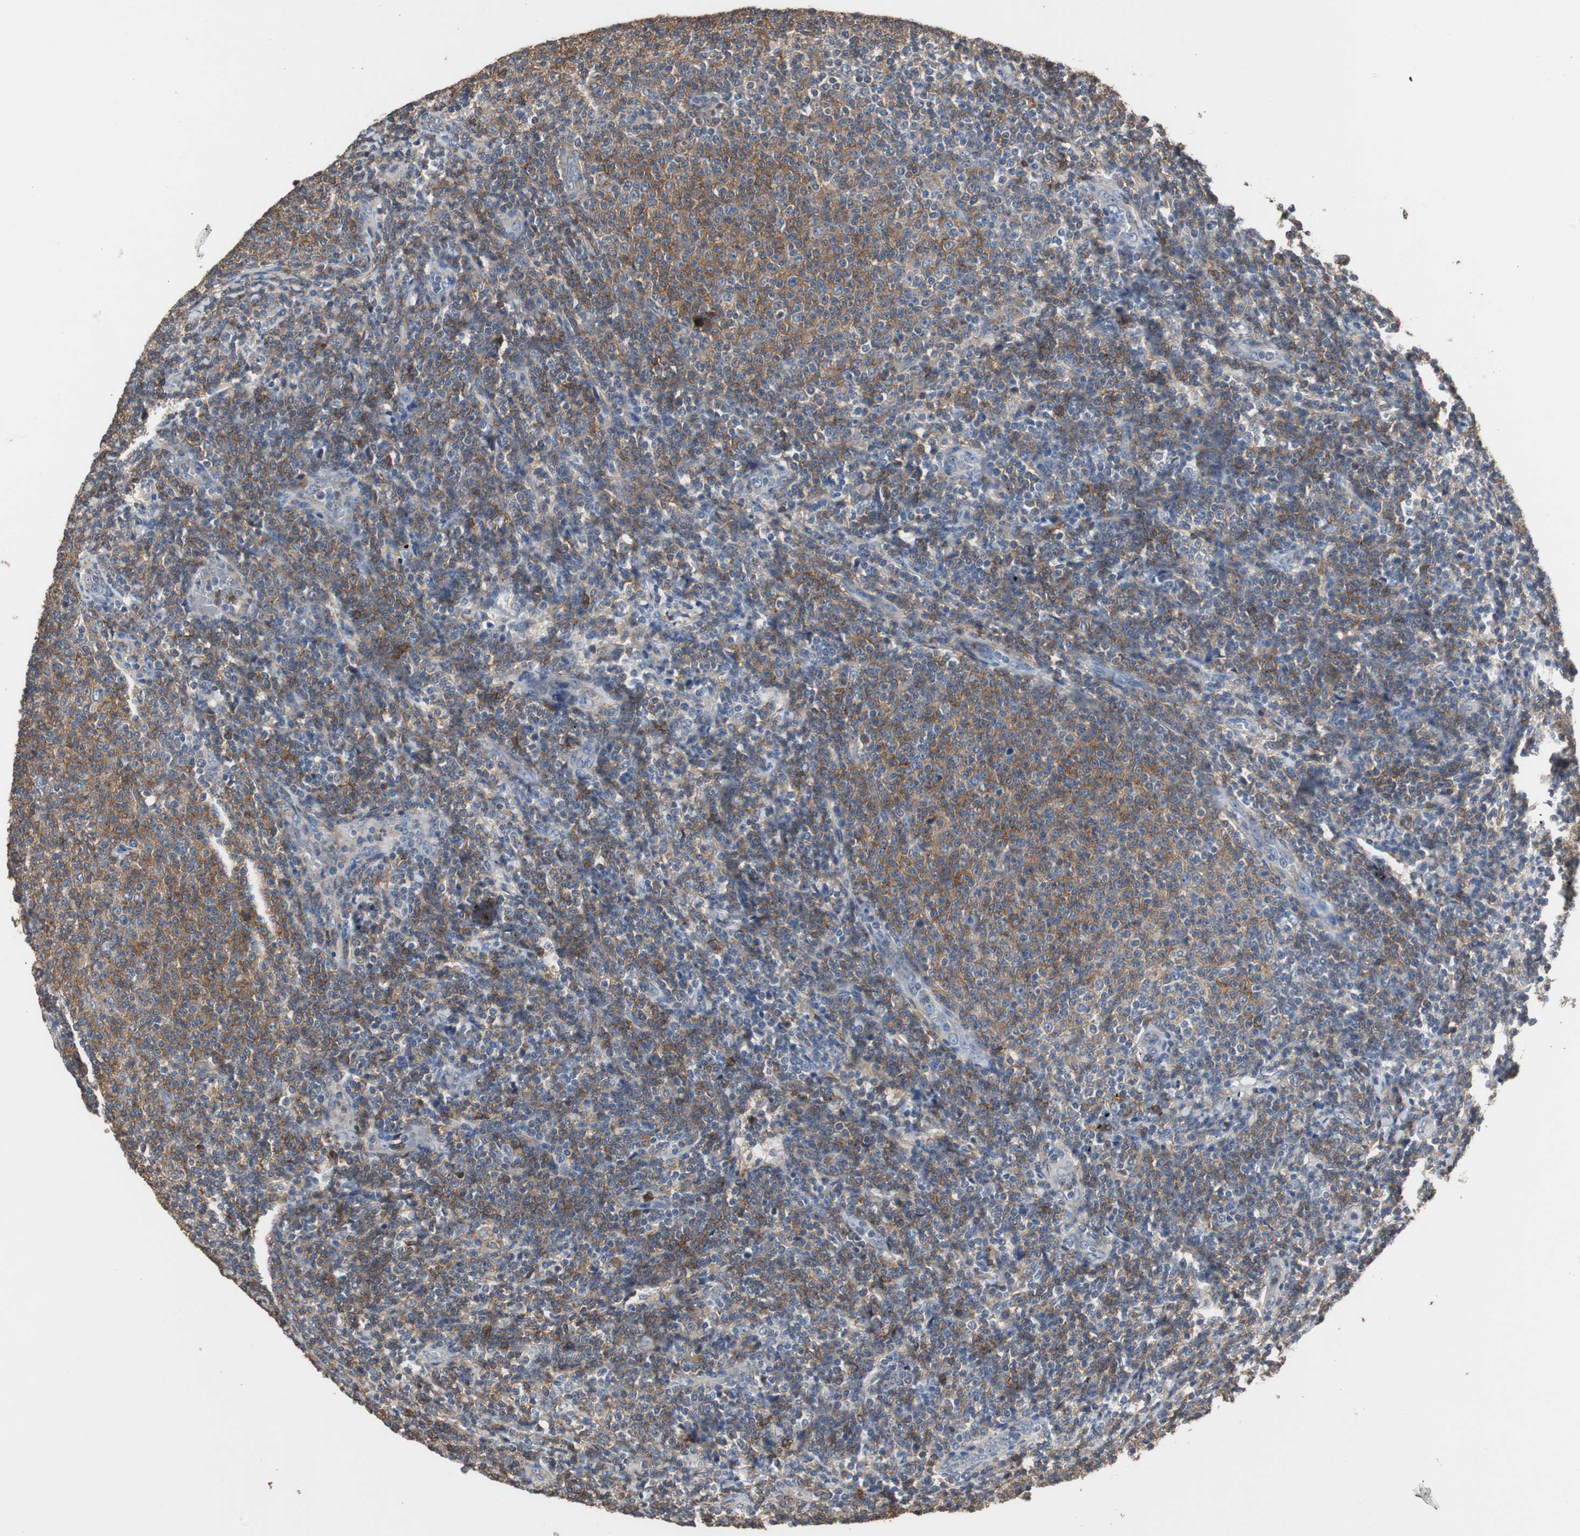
{"staining": {"intensity": "moderate", "quantity": "25%-75%", "location": "cytoplasmic/membranous"}, "tissue": "lymphoma", "cell_type": "Tumor cells", "image_type": "cancer", "snomed": [{"axis": "morphology", "description": "Malignant lymphoma, non-Hodgkin's type, Low grade"}, {"axis": "topography", "description": "Lymph node"}], "caption": "Protein analysis of lymphoma tissue displays moderate cytoplasmic/membranous expression in approximately 25%-75% of tumor cells.", "gene": "SCIMP", "patient": {"sex": "male", "age": 66}}